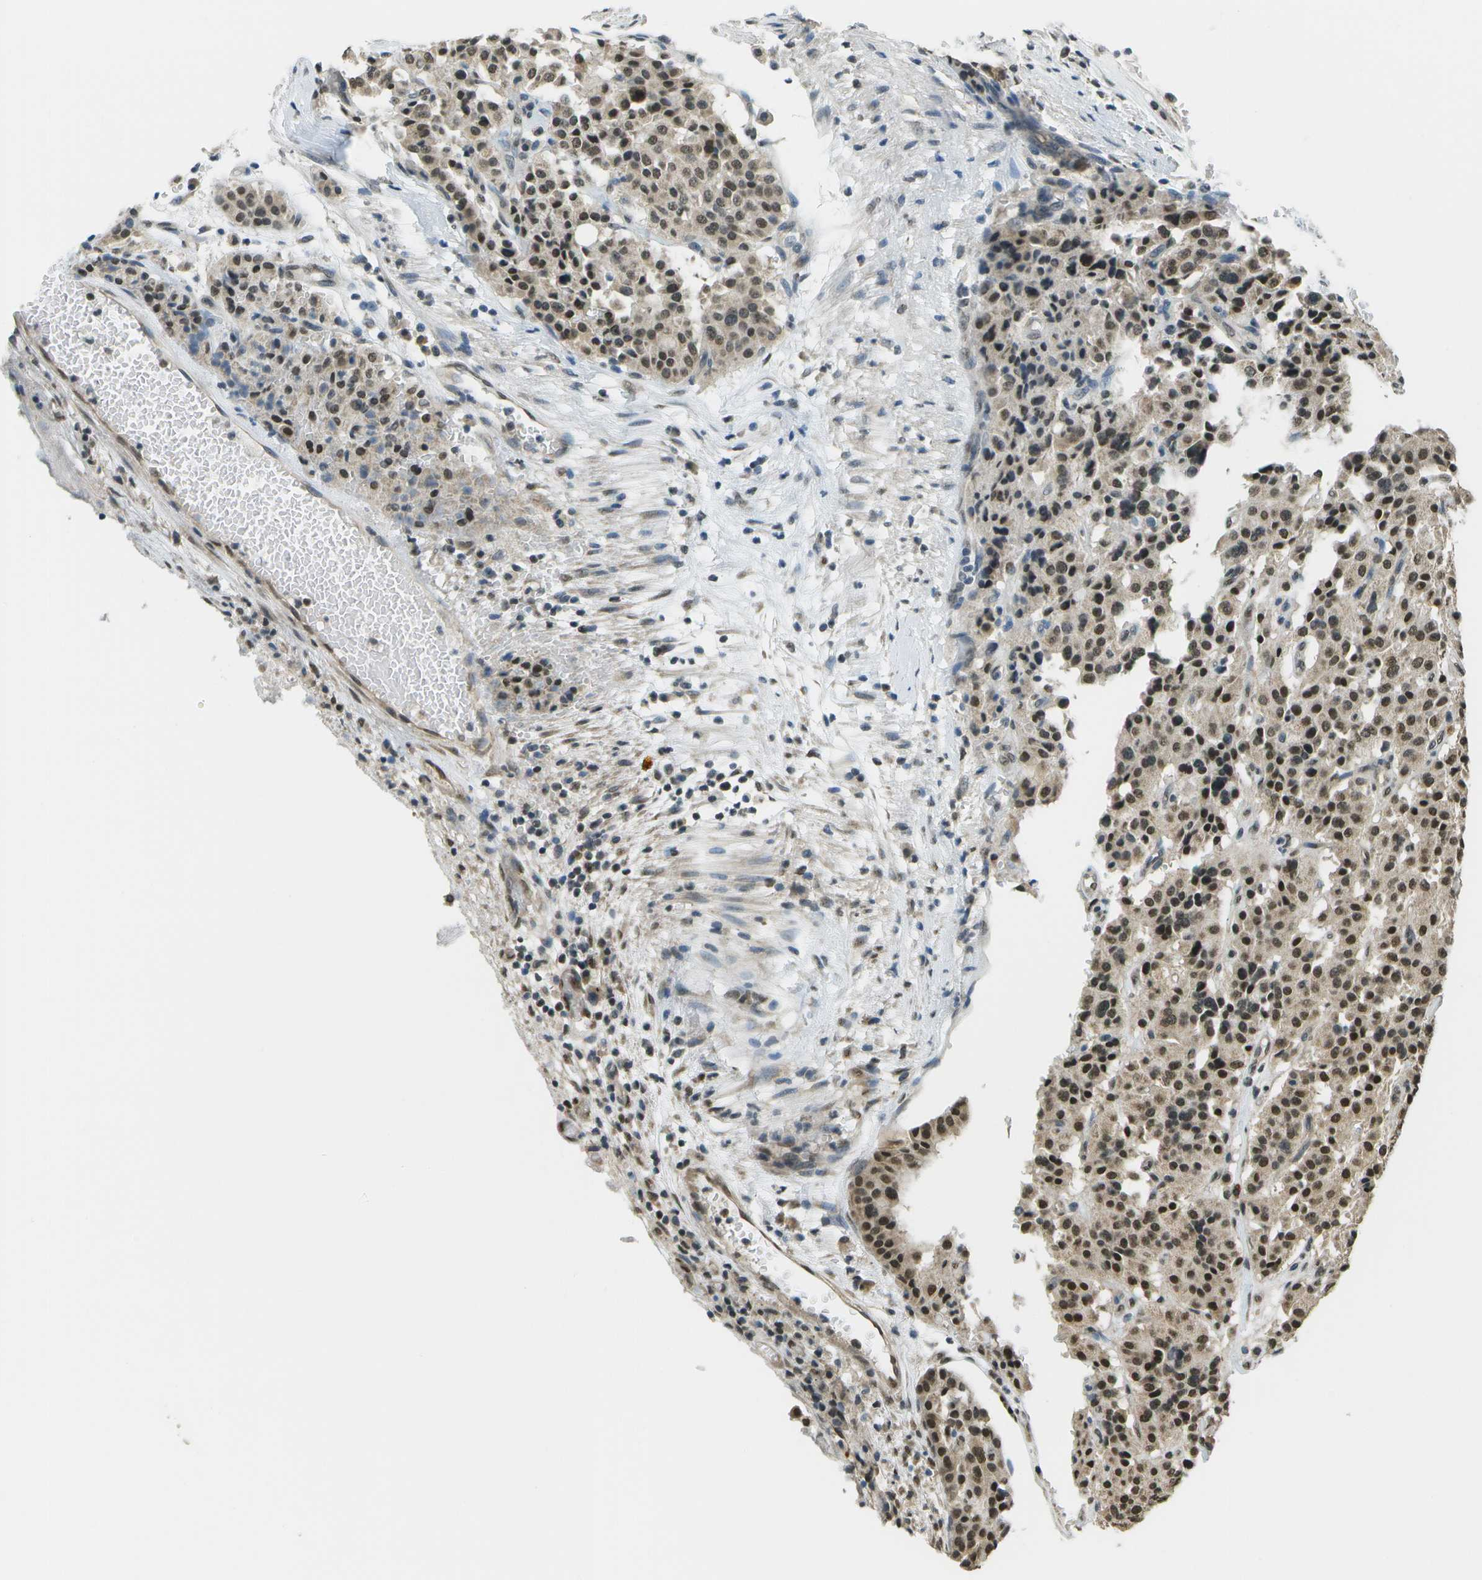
{"staining": {"intensity": "strong", "quantity": ">75%", "location": "cytoplasmic/membranous,nuclear"}, "tissue": "carcinoid", "cell_type": "Tumor cells", "image_type": "cancer", "snomed": [{"axis": "morphology", "description": "Carcinoid, malignant, NOS"}, {"axis": "topography", "description": "Lung"}], "caption": "Brown immunohistochemical staining in carcinoid (malignant) shows strong cytoplasmic/membranous and nuclear staining in about >75% of tumor cells.", "gene": "ABL2", "patient": {"sex": "male", "age": 30}}